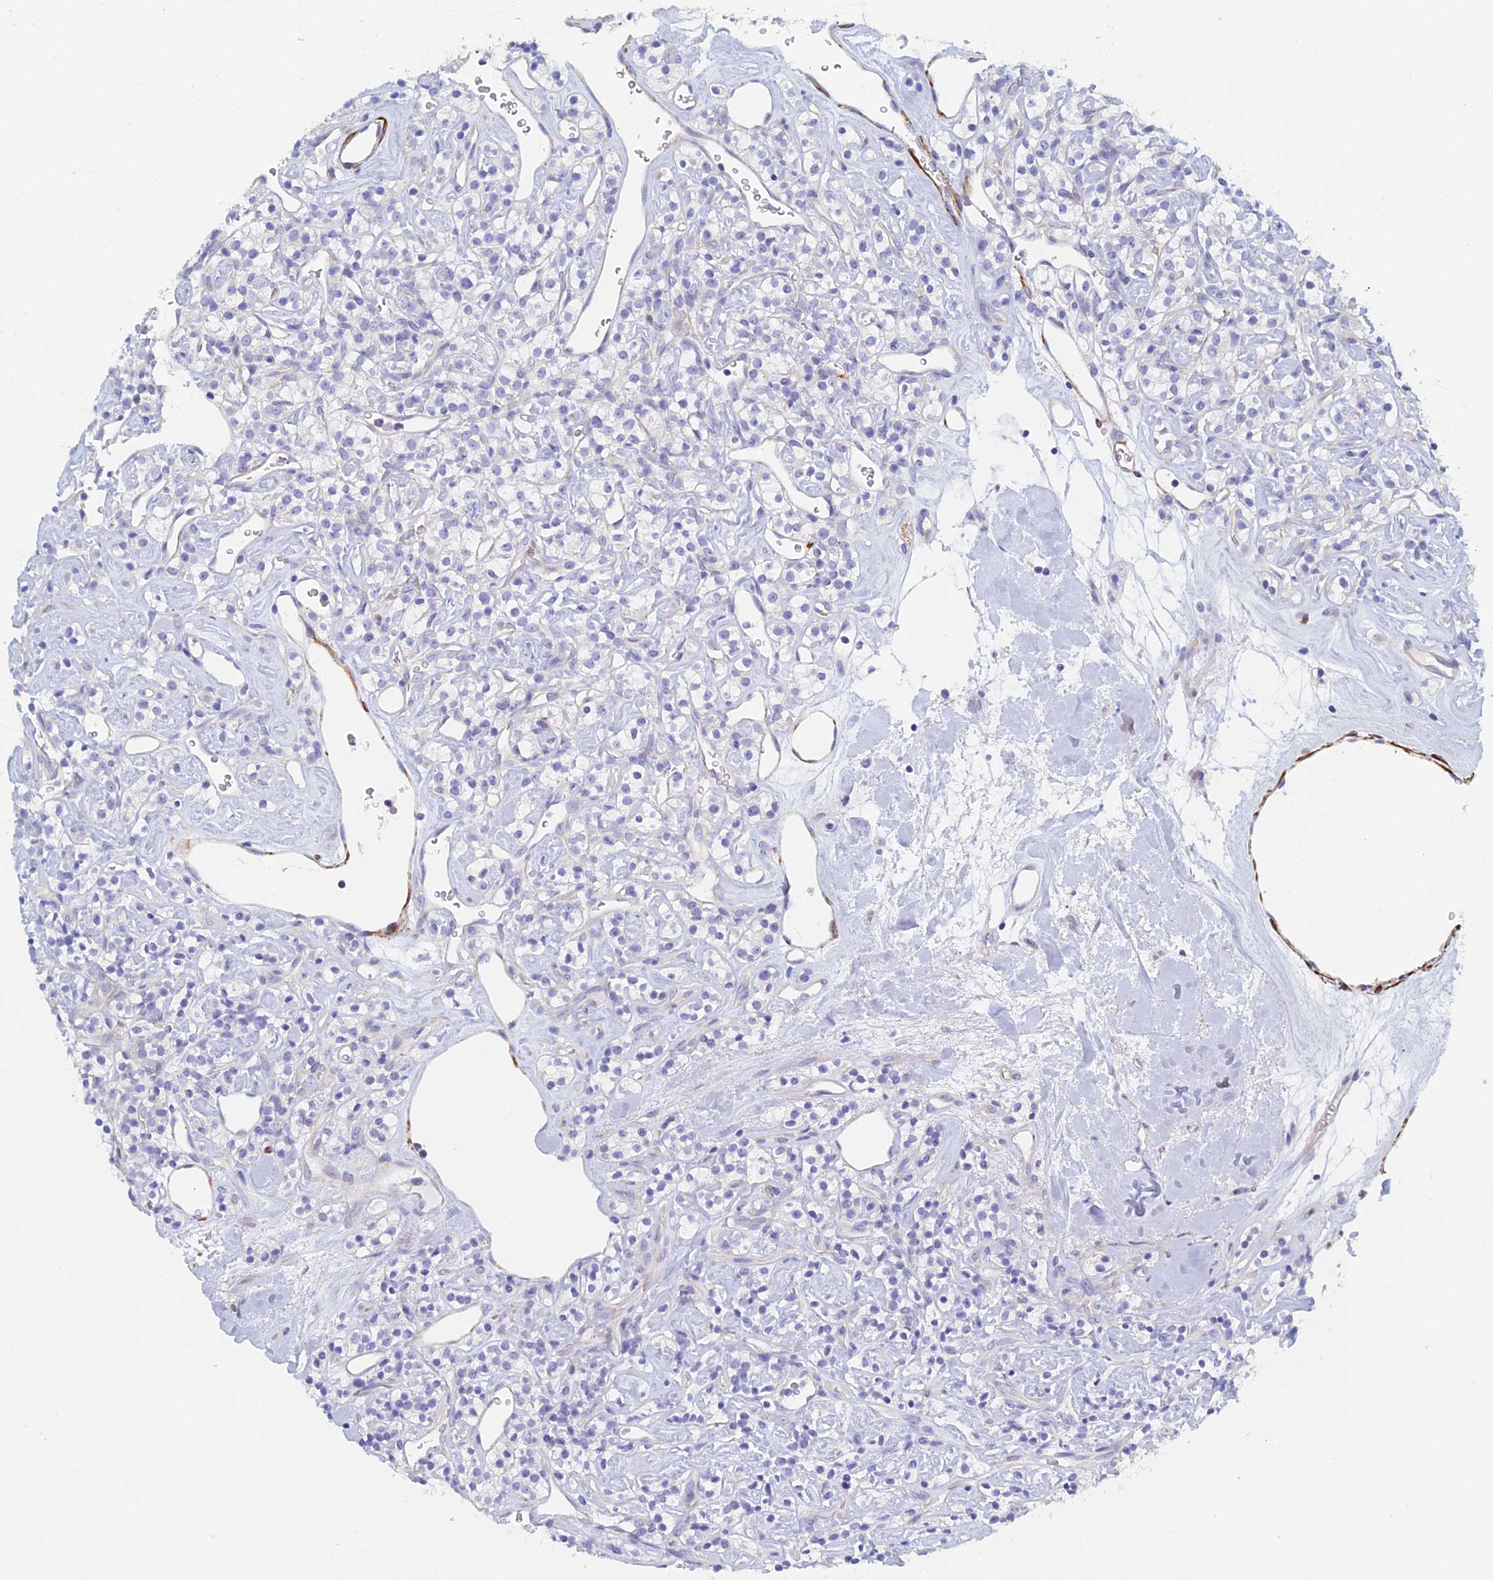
{"staining": {"intensity": "negative", "quantity": "none", "location": "none"}, "tissue": "renal cancer", "cell_type": "Tumor cells", "image_type": "cancer", "snomed": [{"axis": "morphology", "description": "Adenocarcinoma, NOS"}, {"axis": "topography", "description": "Kidney"}], "caption": "Immunohistochemistry image of neoplastic tissue: renal cancer stained with DAB exhibits no significant protein expression in tumor cells.", "gene": "PCDHA8", "patient": {"sex": "male", "age": 77}}